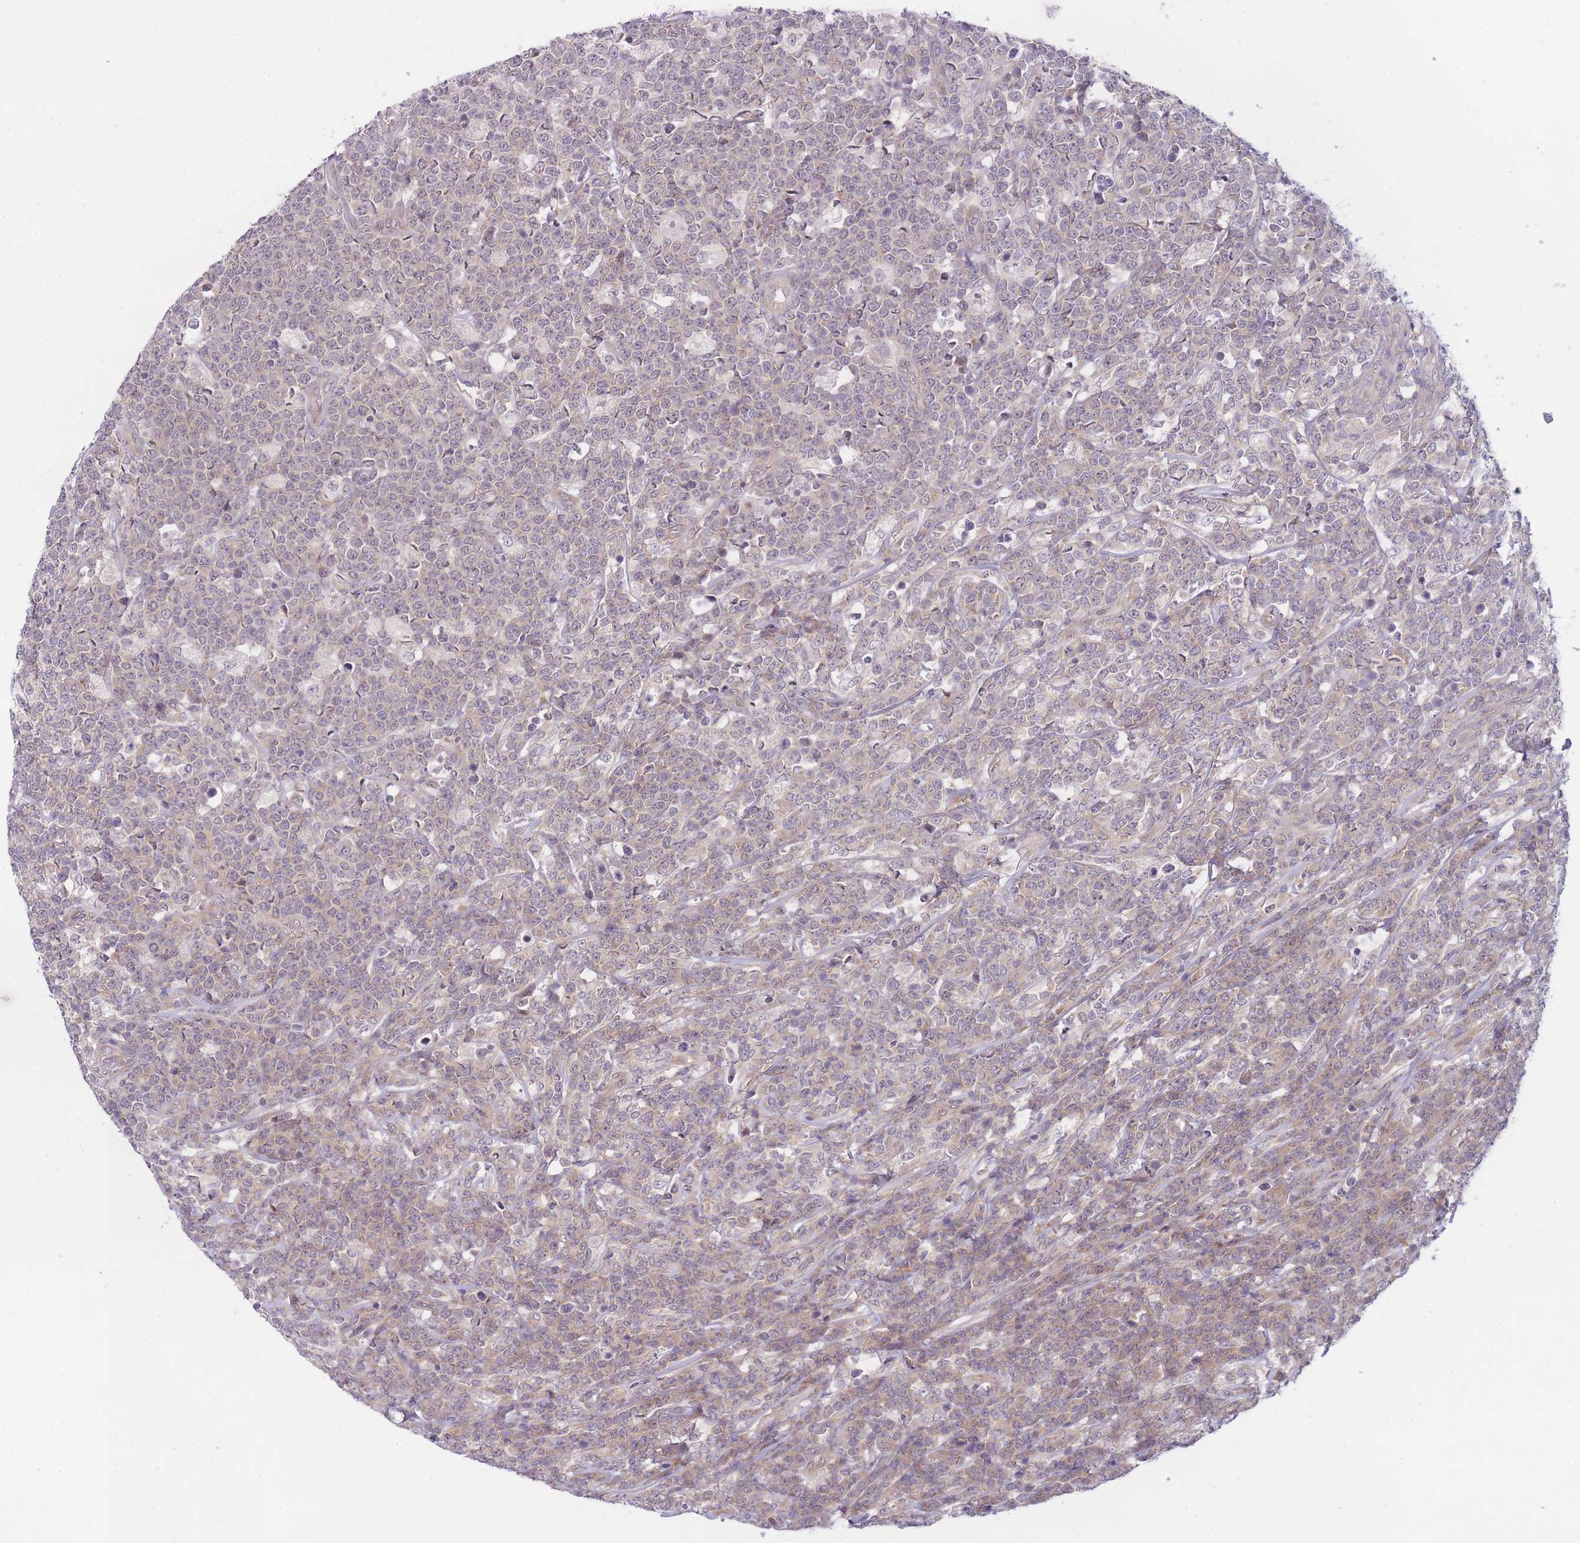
{"staining": {"intensity": "weak", "quantity": "25%-75%", "location": "cytoplasmic/membranous"}, "tissue": "lymphoma", "cell_type": "Tumor cells", "image_type": "cancer", "snomed": [{"axis": "morphology", "description": "Malignant lymphoma, non-Hodgkin's type, High grade"}, {"axis": "topography", "description": "Small intestine"}], "caption": "This is an image of IHC staining of malignant lymphoma, non-Hodgkin's type (high-grade), which shows weak staining in the cytoplasmic/membranous of tumor cells.", "gene": "CDC25B", "patient": {"sex": "male", "age": 8}}